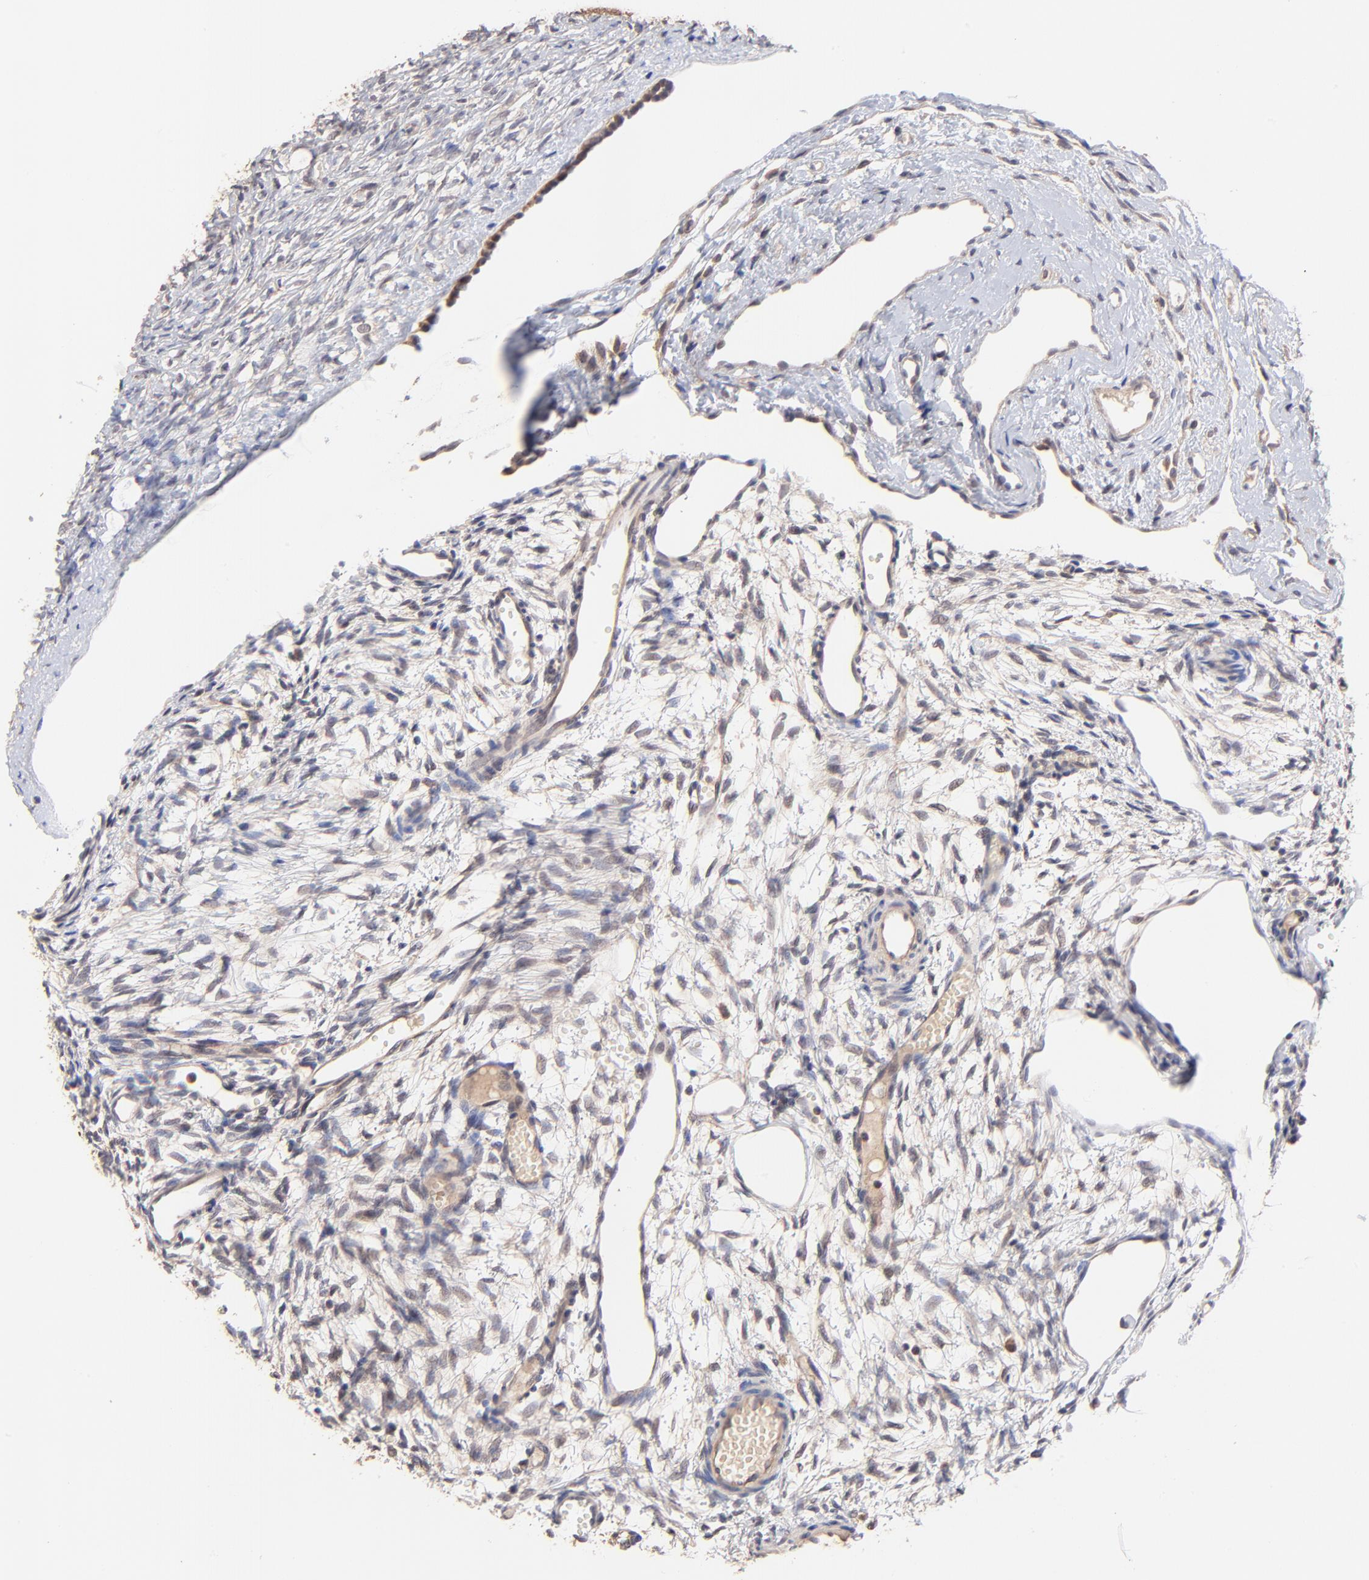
{"staining": {"intensity": "weak", "quantity": ">75%", "location": "cytoplasmic/membranous"}, "tissue": "ovary", "cell_type": "Ovarian stroma cells", "image_type": "normal", "snomed": [{"axis": "morphology", "description": "Normal tissue, NOS"}, {"axis": "topography", "description": "Ovary"}], "caption": "IHC staining of normal ovary, which shows low levels of weak cytoplasmic/membranous staining in approximately >75% of ovarian stroma cells indicating weak cytoplasmic/membranous protein staining. The staining was performed using DAB (brown) for protein detection and nuclei were counterstained in hematoxylin (blue).", "gene": "BAIAP2L2", "patient": {"sex": "female", "age": 35}}